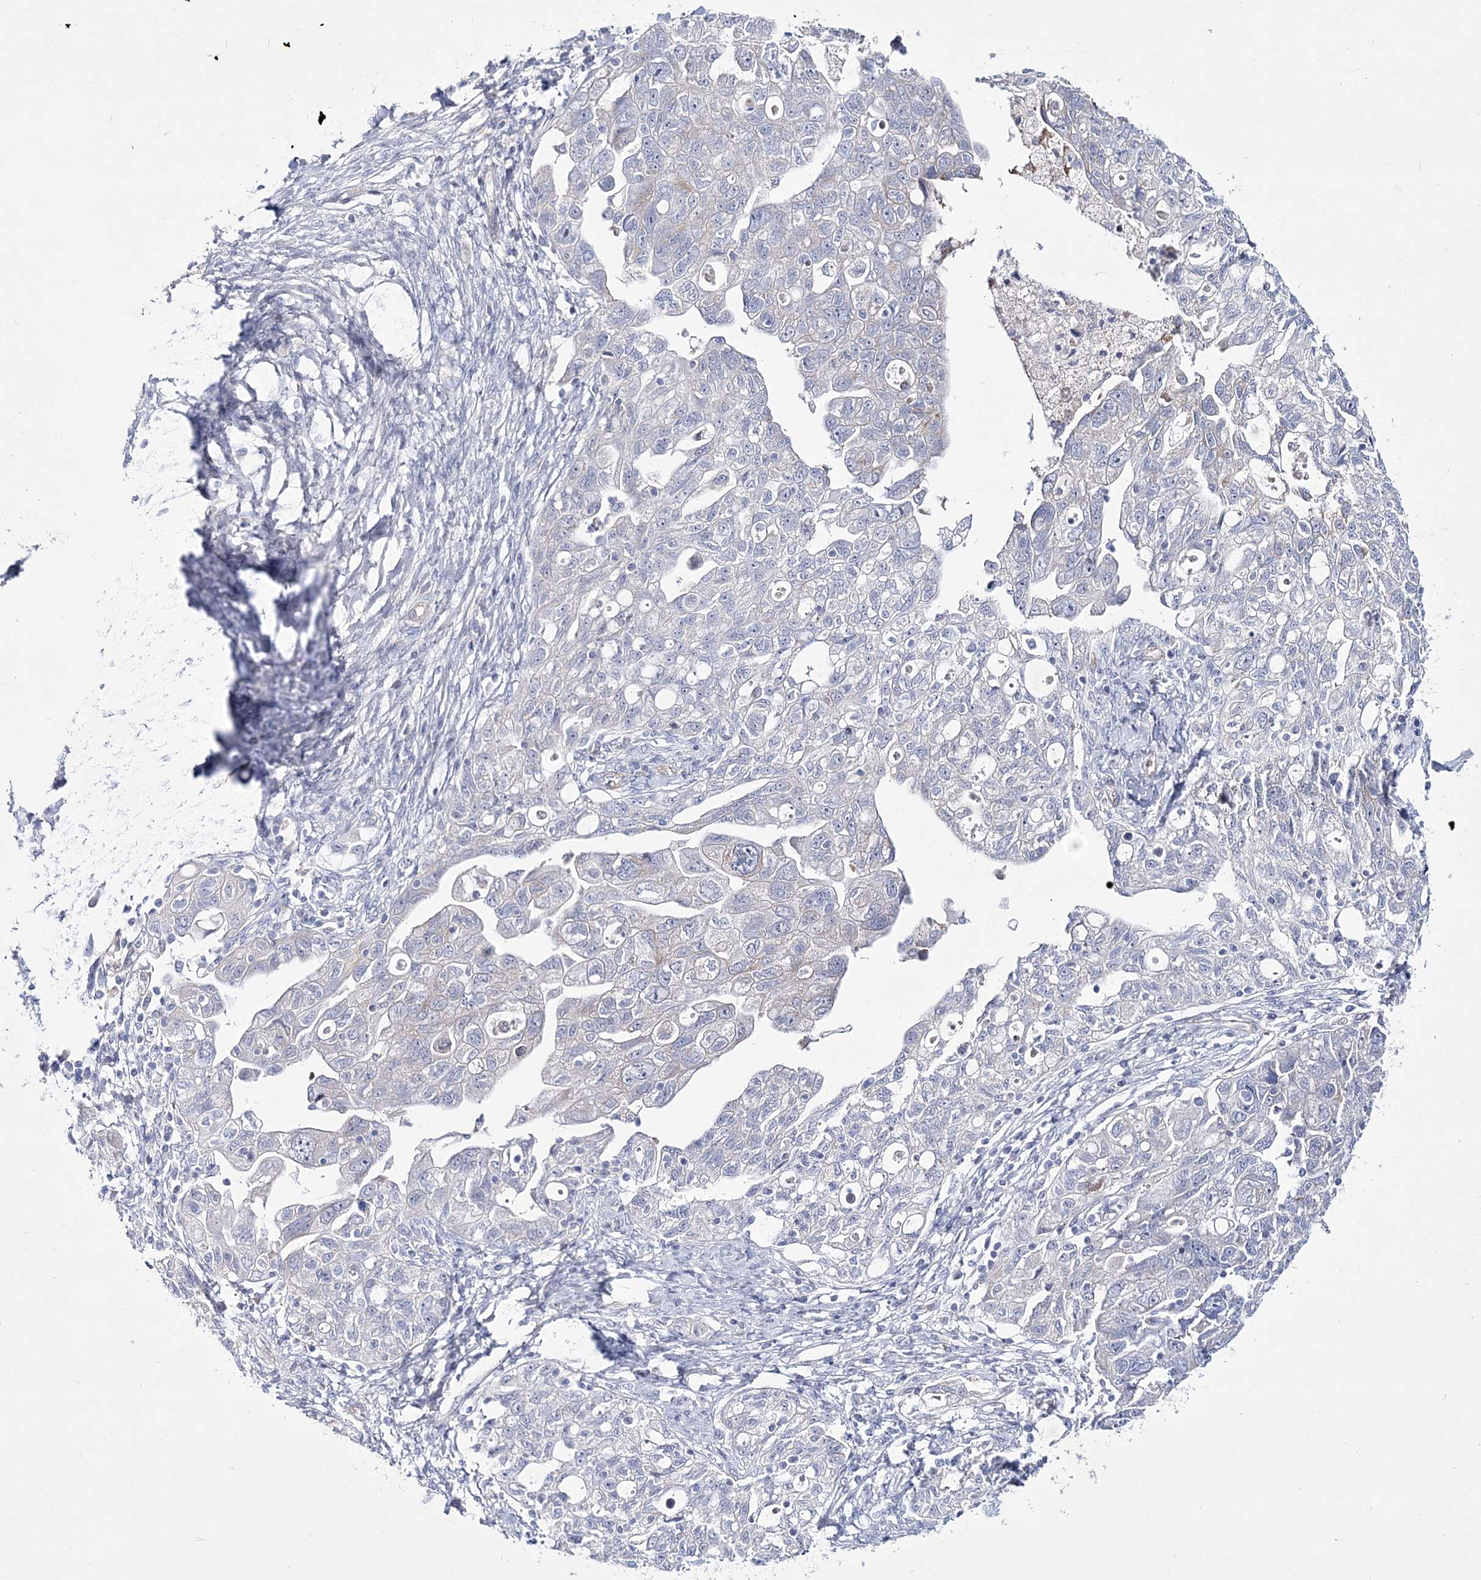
{"staining": {"intensity": "negative", "quantity": "none", "location": "none"}, "tissue": "ovarian cancer", "cell_type": "Tumor cells", "image_type": "cancer", "snomed": [{"axis": "morphology", "description": "Carcinoma, NOS"}, {"axis": "morphology", "description": "Cystadenocarcinoma, serous, NOS"}, {"axis": "topography", "description": "Ovary"}], "caption": "An immunohistochemistry image of ovarian cancer is shown. There is no staining in tumor cells of ovarian cancer. (DAB (3,3'-diaminobenzidine) immunohistochemistry (IHC) visualized using brightfield microscopy, high magnification).", "gene": "ANO1", "patient": {"sex": "female", "age": 69}}